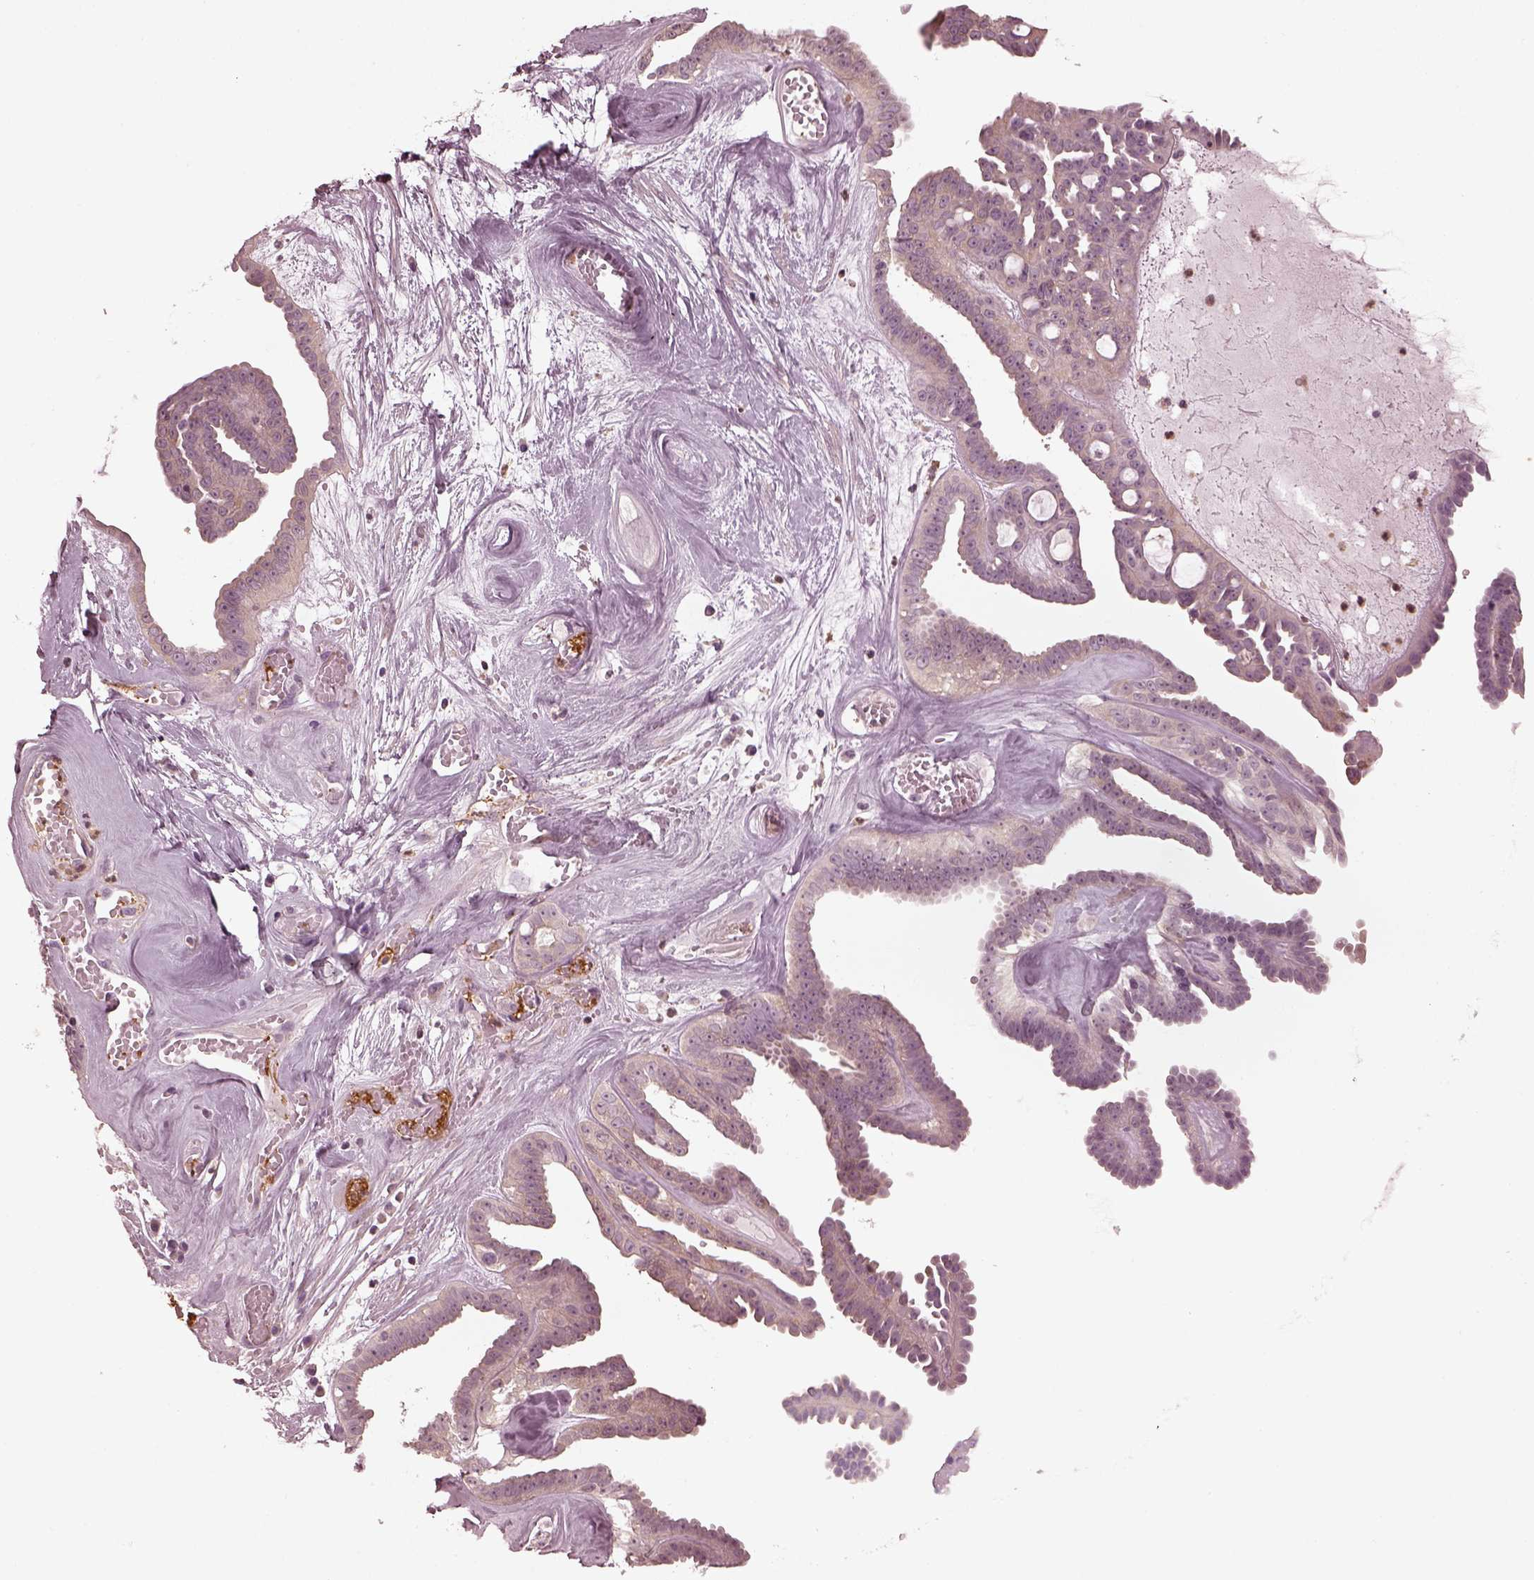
{"staining": {"intensity": "weak", "quantity": "<25%", "location": "cytoplasmic/membranous"}, "tissue": "ovarian cancer", "cell_type": "Tumor cells", "image_type": "cancer", "snomed": [{"axis": "morphology", "description": "Cystadenocarcinoma, serous, NOS"}, {"axis": "topography", "description": "Ovary"}], "caption": "High magnification brightfield microscopy of ovarian cancer (serous cystadenocarcinoma) stained with DAB (brown) and counterstained with hematoxylin (blue): tumor cells show no significant staining.", "gene": "PSTPIP2", "patient": {"sex": "female", "age": 71}}